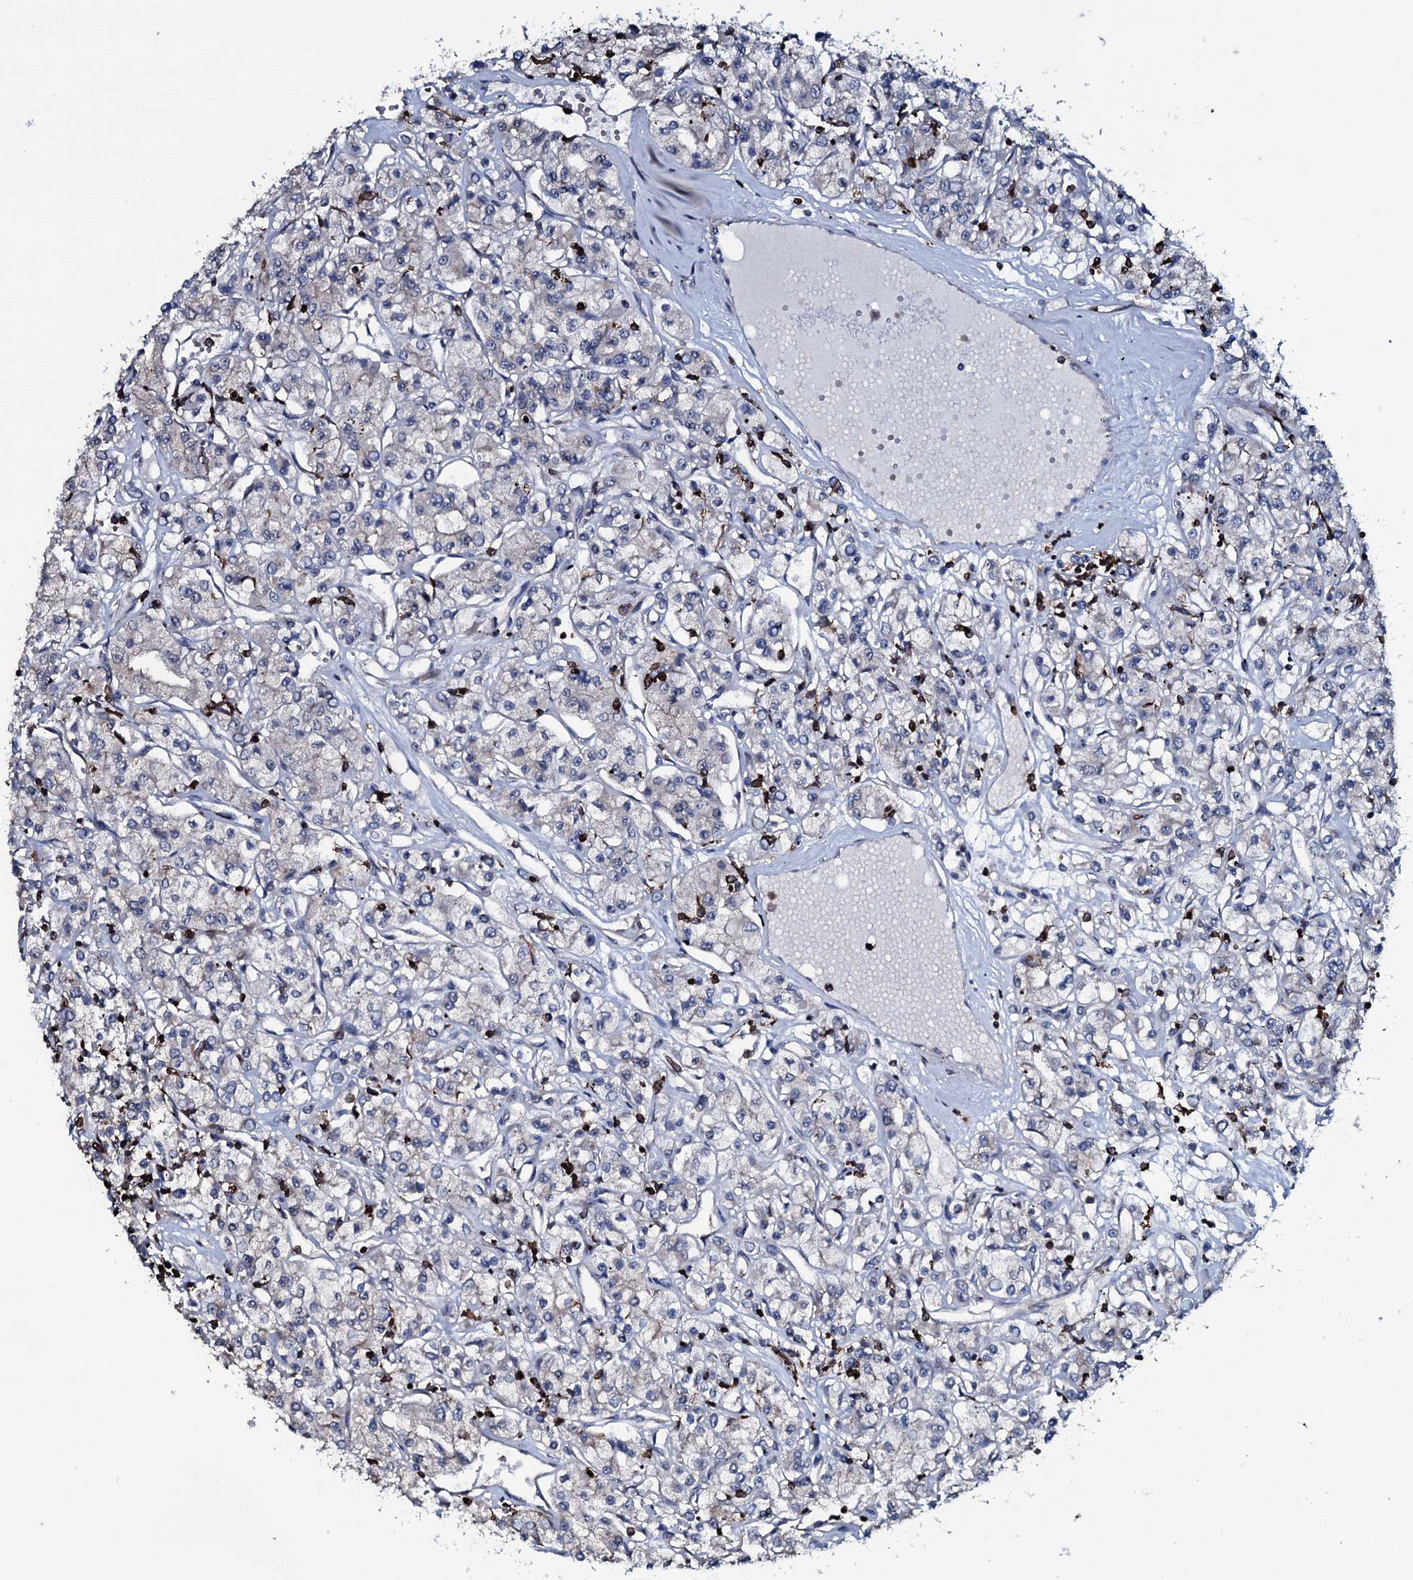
{"staining": {"intensity": "negative", "quantity": "none", "location": "none"}, "tissue": "renal cancer", "cell_type": "Tumor cells", "image_type": "cancer", "snomed": [{"axis": "morphology", "description": "Adenocarcinoma, NOS"}, {"axis": "topography", "description": "Kidney"}], "caption": "This micrograph is of renal cancer stained with IHC to label a protein in brown with the nuclei are counter-stained blue. There is no expression in tumor cells.", "gene": "OGFOD2", "patient": {"sex": "female", "age": 59}}